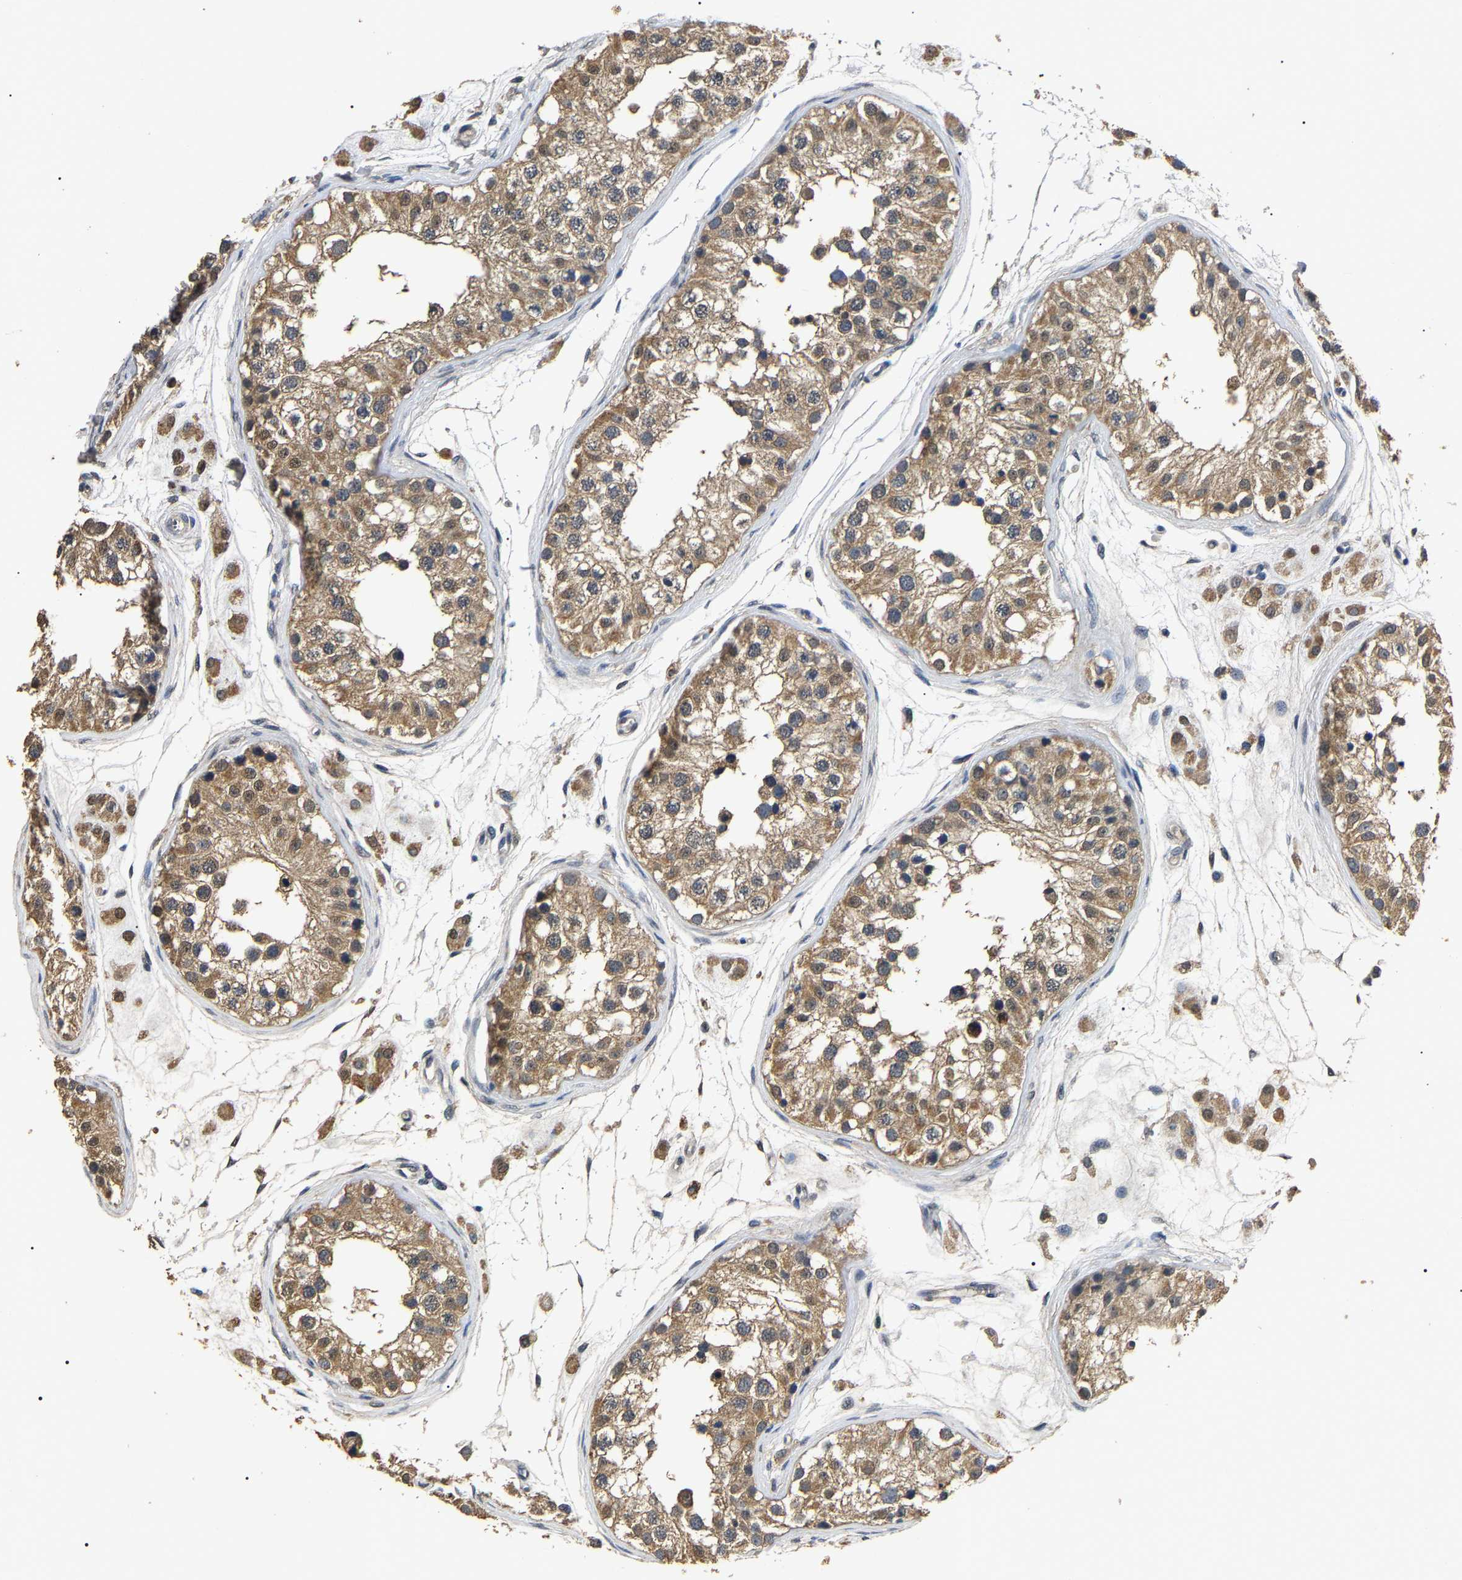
{"staining": {"intensity": "moderate", "quantity": ">75%", "location": "cytoplasmic/membranous"}, "tissue": "testis", "cell_type": "Cells in seminiferous ducts", "image_type": "normal", "snomed": [{"axis": "morphology", "description": "Normal tissue, NOS"}, {"axis": "morphology", "description": "Adenocarcinoma, metastatic, NOS"}, {"axis": "topography", "description": "Testis"}], "caption": "Testis stained with DAB immunohistochemistry (IHC) reveals medium levels of moderate cytoplasmic/membranous staining in approximately >75% of cells in seminiferous ducts.", "gene": "PSMD8", "patient": {"sex": "male", "age": 26}}